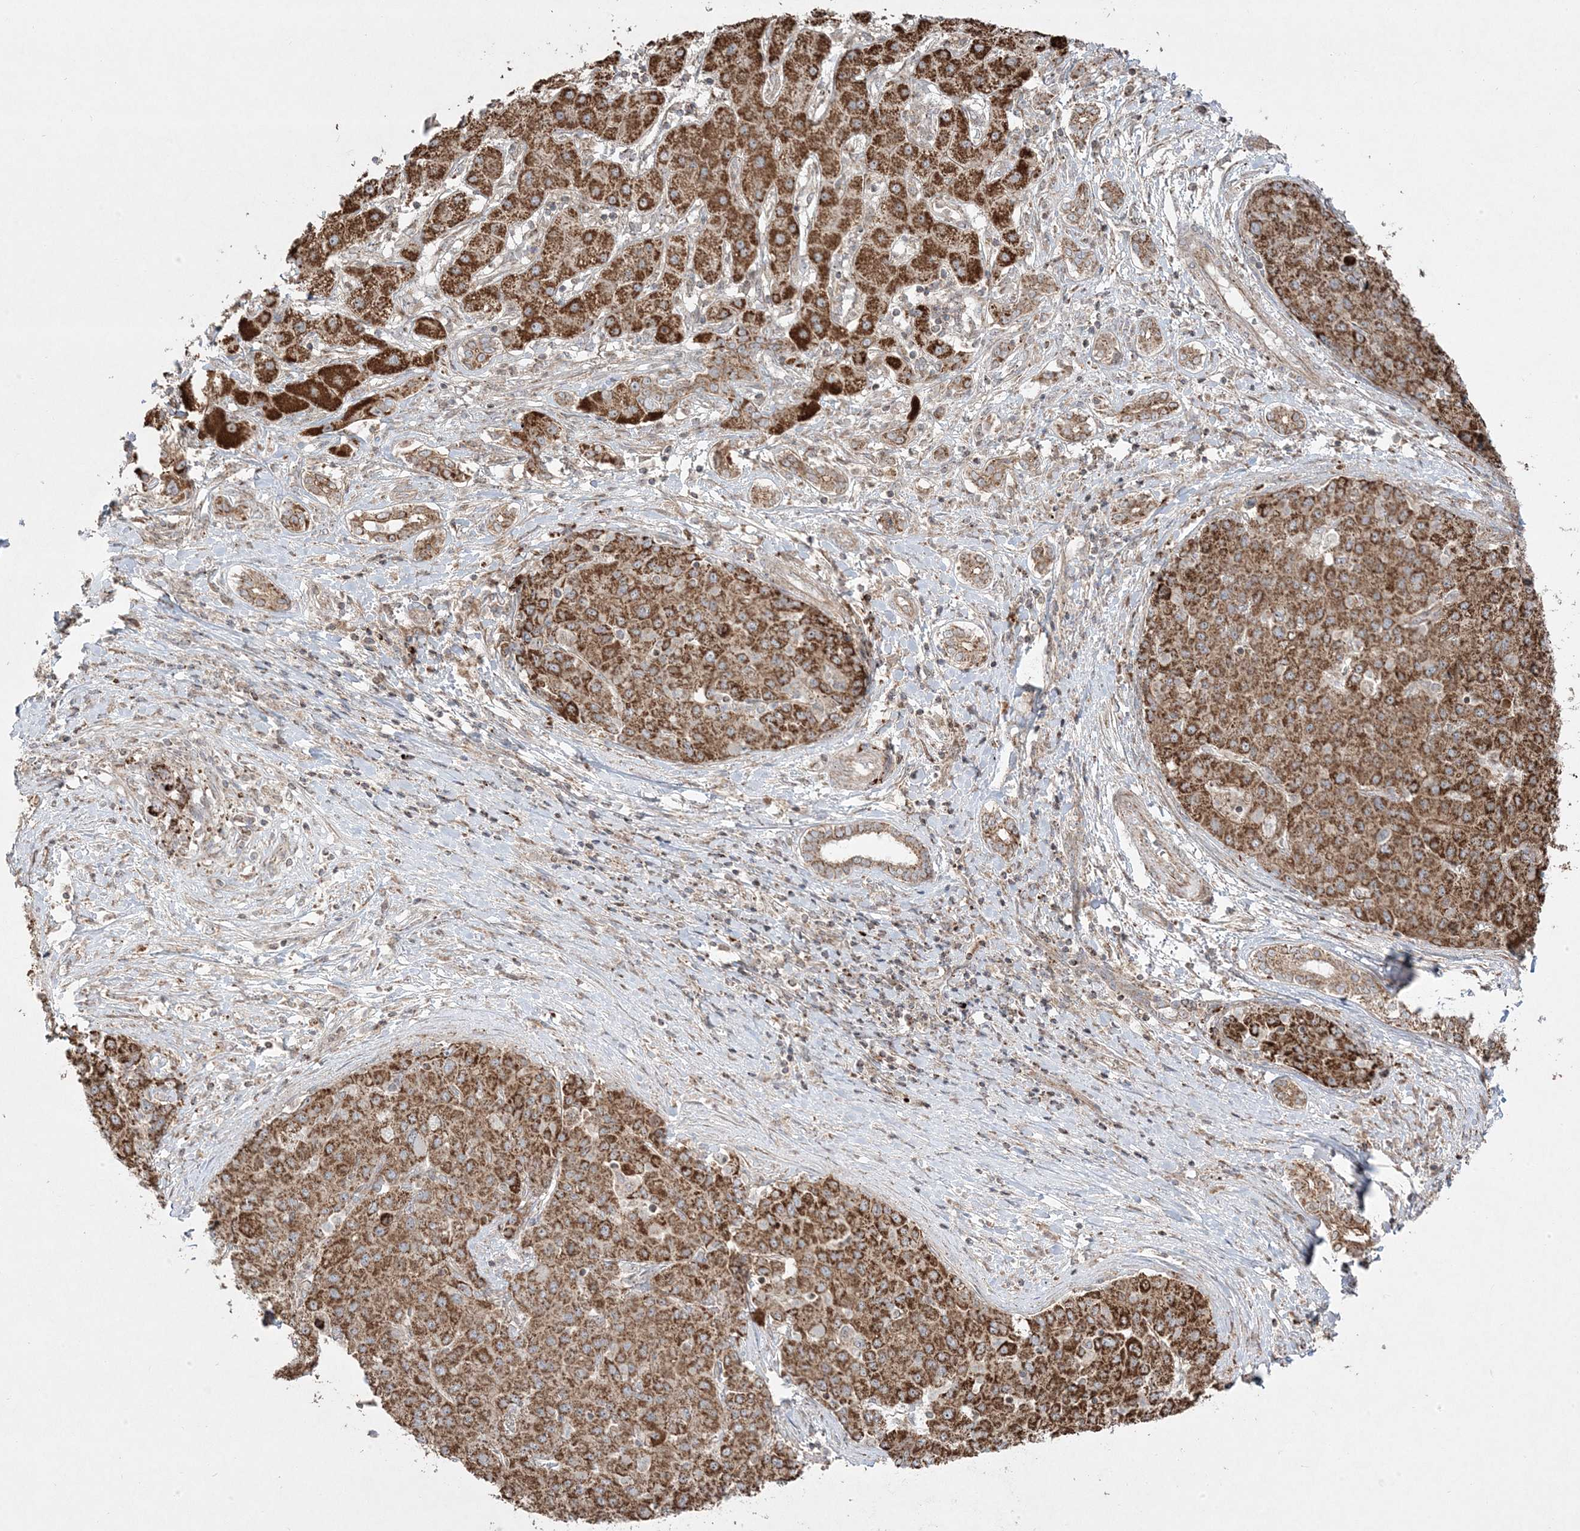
{"staining": {"intensity": "strong", "quantity": ">75%", "location": "cytoplasmic/membranous"}, "tissue": "liver cancer", "cell_type": "Tumor cells", "image_type": "cancer", "snomed": [{"axis": "morphology", "description": "Carcinoma, Hepatocellular, NOS"}, {"axis": "topography", "description": "Liver"}], "caption": "Hepatocellular carcinoma (liver) tissue demonstrates strong cytoplasmic/membranous positivity in about >75% of tumor cells, visualized by immunohistochemistry.", "gene": "CLUAP1", "patient": {"sex": "male", "age": 65}}